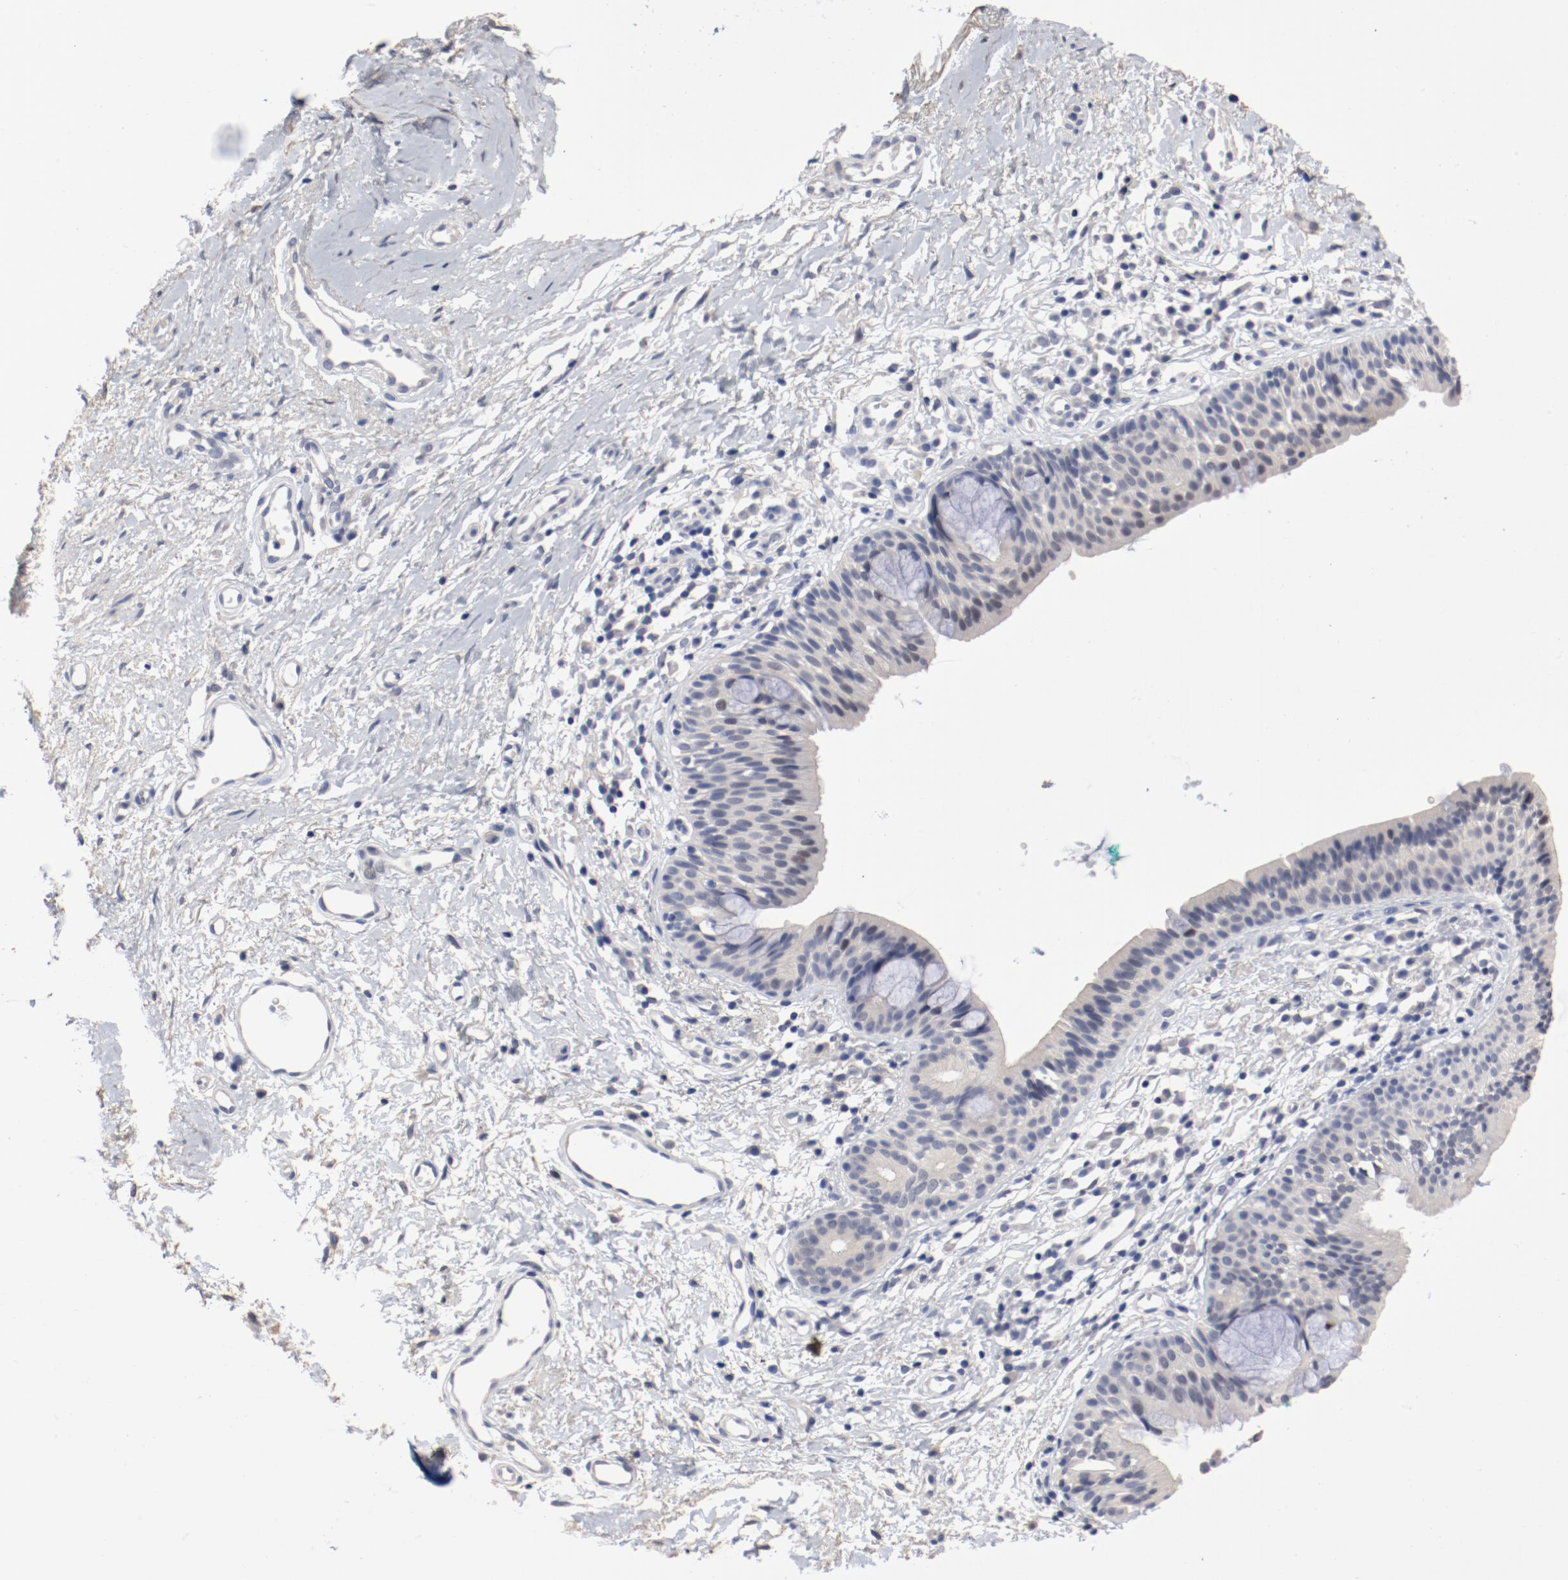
{"staining": {"intensity": "negative", "quantity": "none", "location": "none"}, "tissue": "nasopharynx", "cell_type": "Respiratory epithelial cells", "image_type": "normal", "snomed": [{"axis": "morphology", "description": "Normal tissue, NOS"}, {"axis": "morphology", "description": "Basal cell carcinoma"}, {"axis": "topography", "description": "Cartilage tissue"}, {"axis": "topography", "description": "Nasopharynx"}, {"axis": "topography", "description": "Oral tissue"}], "caption": "The immunohistochemistry micrograph has no significant expression in respiratory epithelial cells of nasopharynx.", "gene": "ANKLE2", "patient": {"sex": "female", "age": 77}}